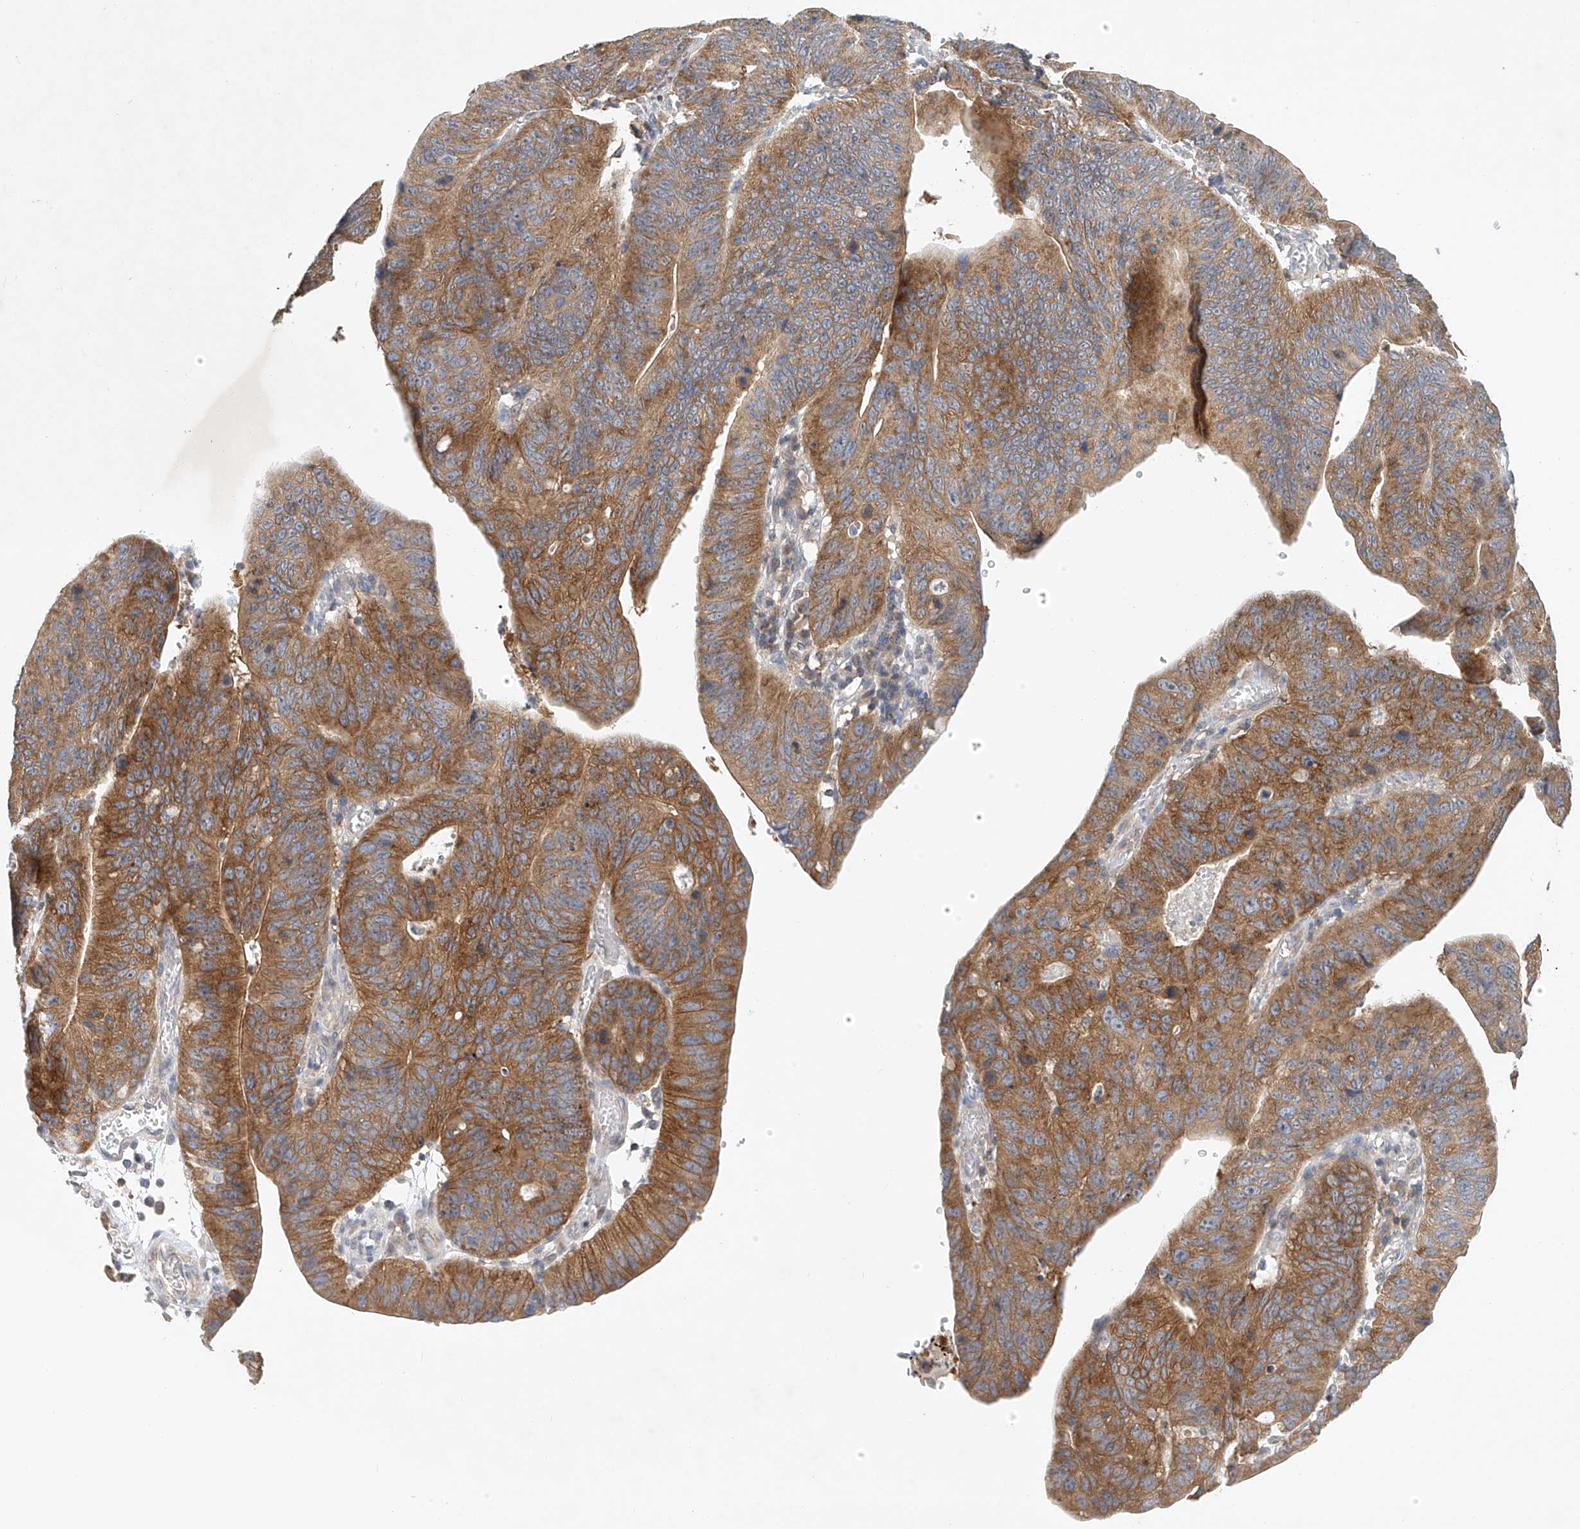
{"staining": {"intensity": "strong", "quantity": ">75%", "location": "cytoplasmic/membranous"}, "tissue": "stomach cancer", "cell_type": "Tumor cells", "image_type": "cancer", "snomed": [{"axis": "morphology", "description": "Adenocarcinoma, NOS"}, {"axis": "topography", "description": "Stomach"}], "caption": "High-magnification brightfield microscopy of adenocarcinoma (stomach) stained with DAB (brown) and counterstained with hematoxylin (blue). tumor cells exhibit strong cytoplasmic/membranous expression is present in approximately>75% of cells.", "gene": "CARMIL1", "patient": {"sex": "male", "age": 59}}